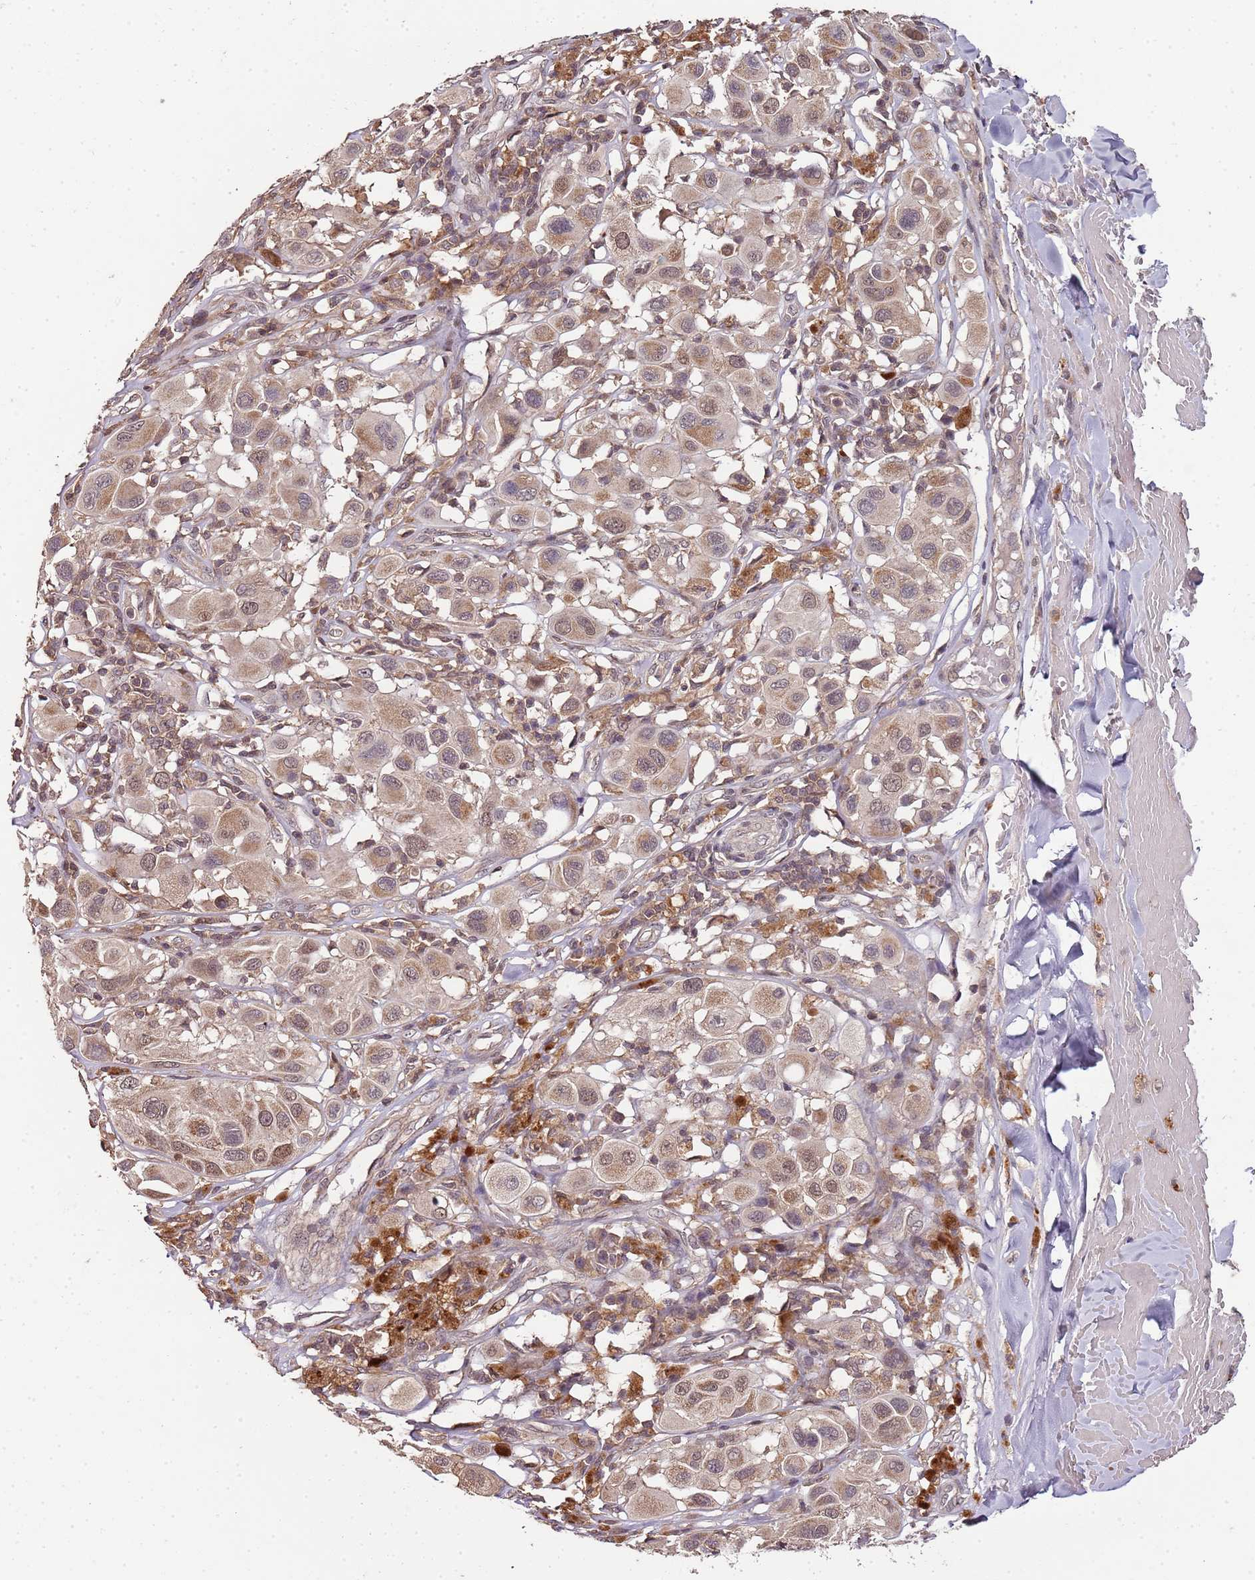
{"staining": {"intensity": "moderate", "quantity": ">75%", "location": "cytoplasmic/membranous,nuclear"}, "tissue": "melanoma", "cell_type": "Tumor cells", "image_type": "cancer", "snomed": [{"axis": "morphology", "description": "Malignant melanoma, Metastatic site"}, {"axis": "topography", "description": "Skin"}], "caption": "This photomicrograph reveals melanoma stained with immunohistochemistry to label a protein in brown. The cytoplasmic/membranous and nuclear of tumor cells show moderate positivity for the protein. Nuclei are counter-stained blue.", "gene": "LIN37", "patient": {"sex": "male", "age": 41}}